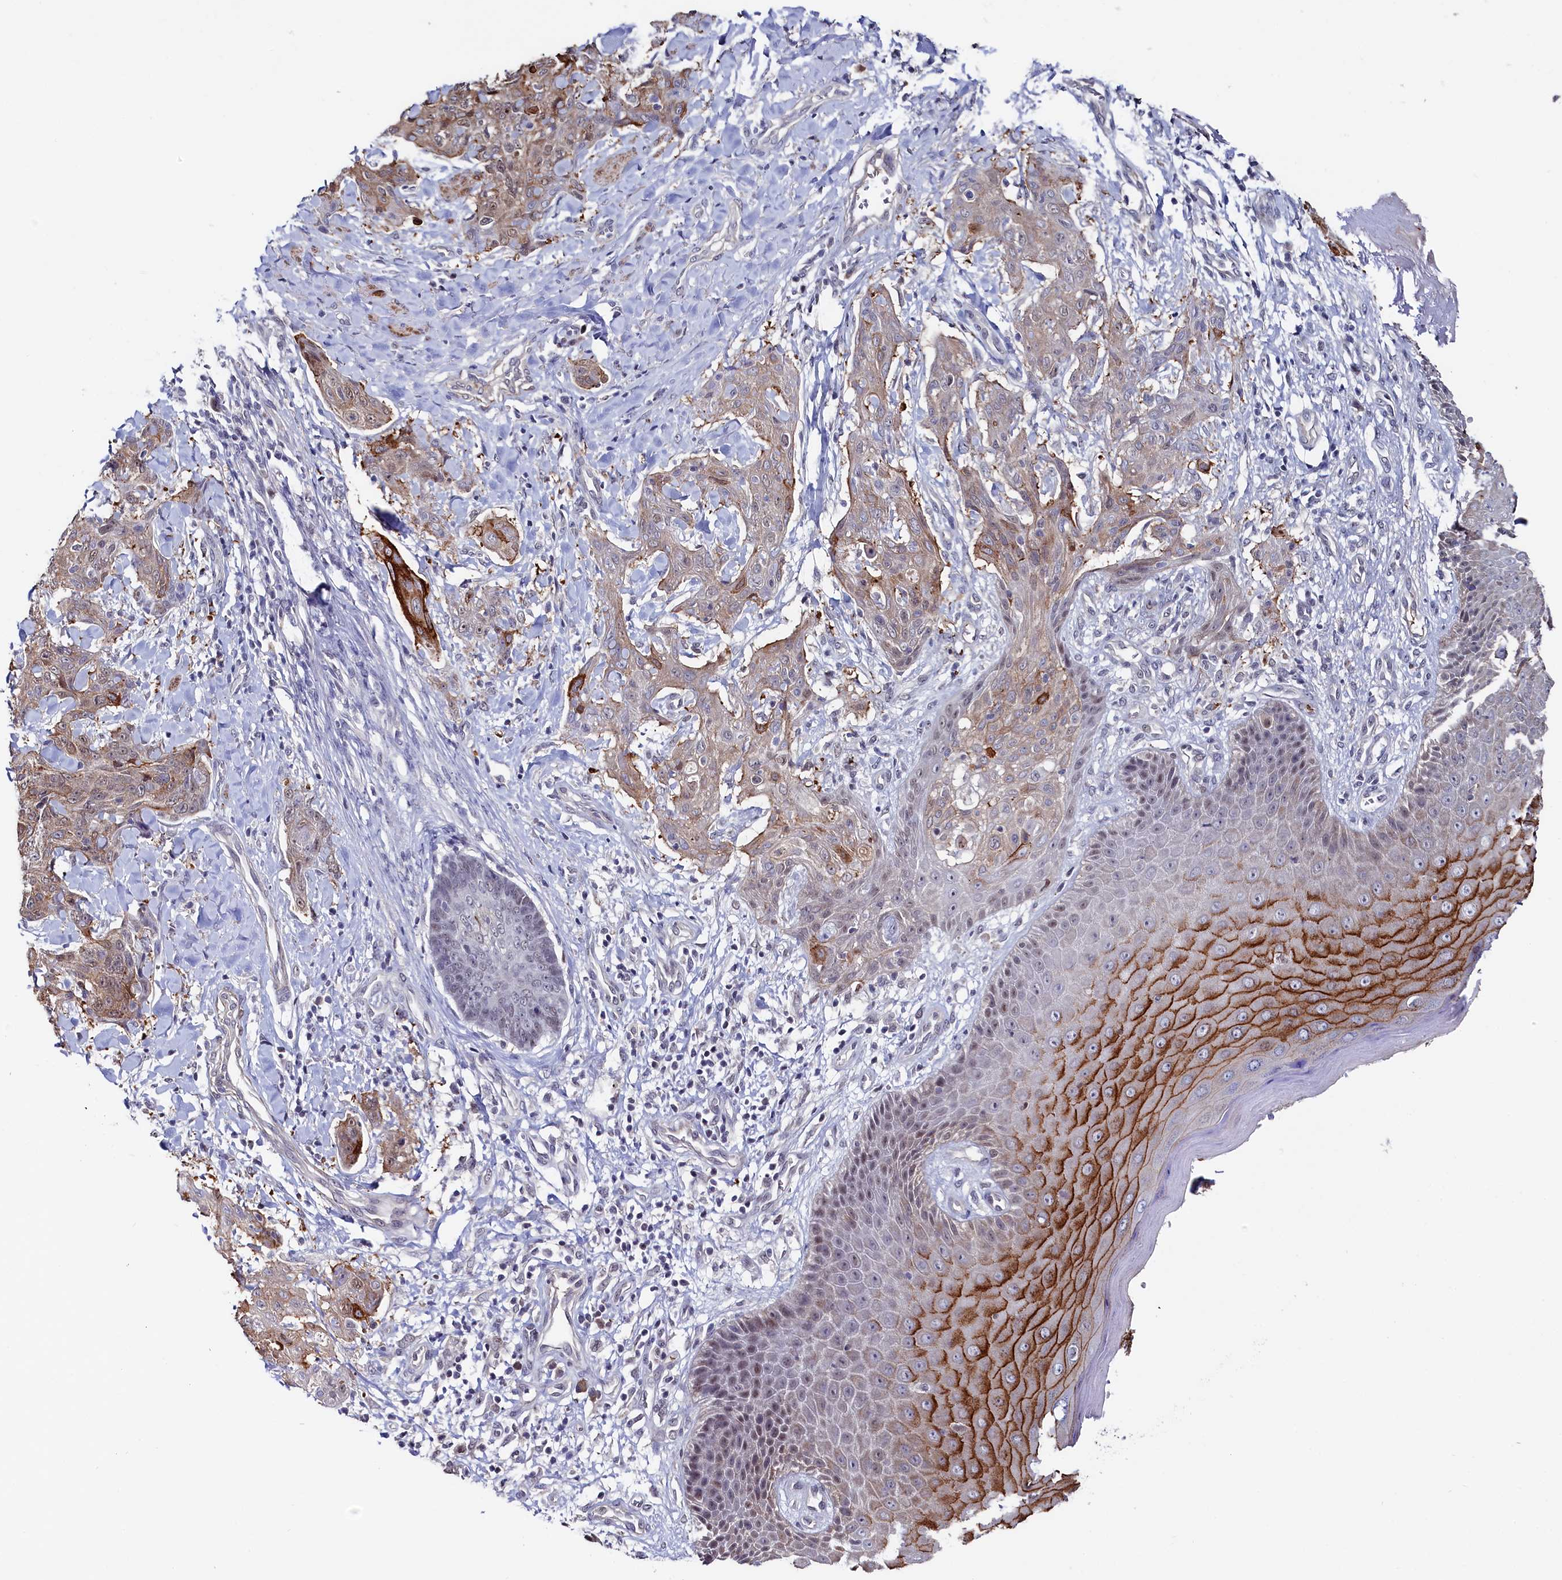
{"staining": {"intensity": "strong", "quantity": "25%-75%", "location": "cytoplasmic/membranous"}, "tissue": "skin cancer", "cell_type": "Tumor cells", "image_type": "cancer", "snomed": [{"axis": "morphology", "description": "Squamous cell carcinoma, NOS"}, {"axis": "topography", "description": "Skin"}, {"axis": "topography", "description": "Vulva"}], "caption": "Immunohistochemical staining of human skin cancer (squamous cell carcinoma) displays high levels of strong cytoplasmic/membranous staining in about 25%-75% of tumor cells. The staining is performed using DAB brown chromogen to label protein expression. The nuclei are counter-stained blue using hematoxylin.", "gene": "TIGD4", "patient": {"sex": "female", "age": 85}}